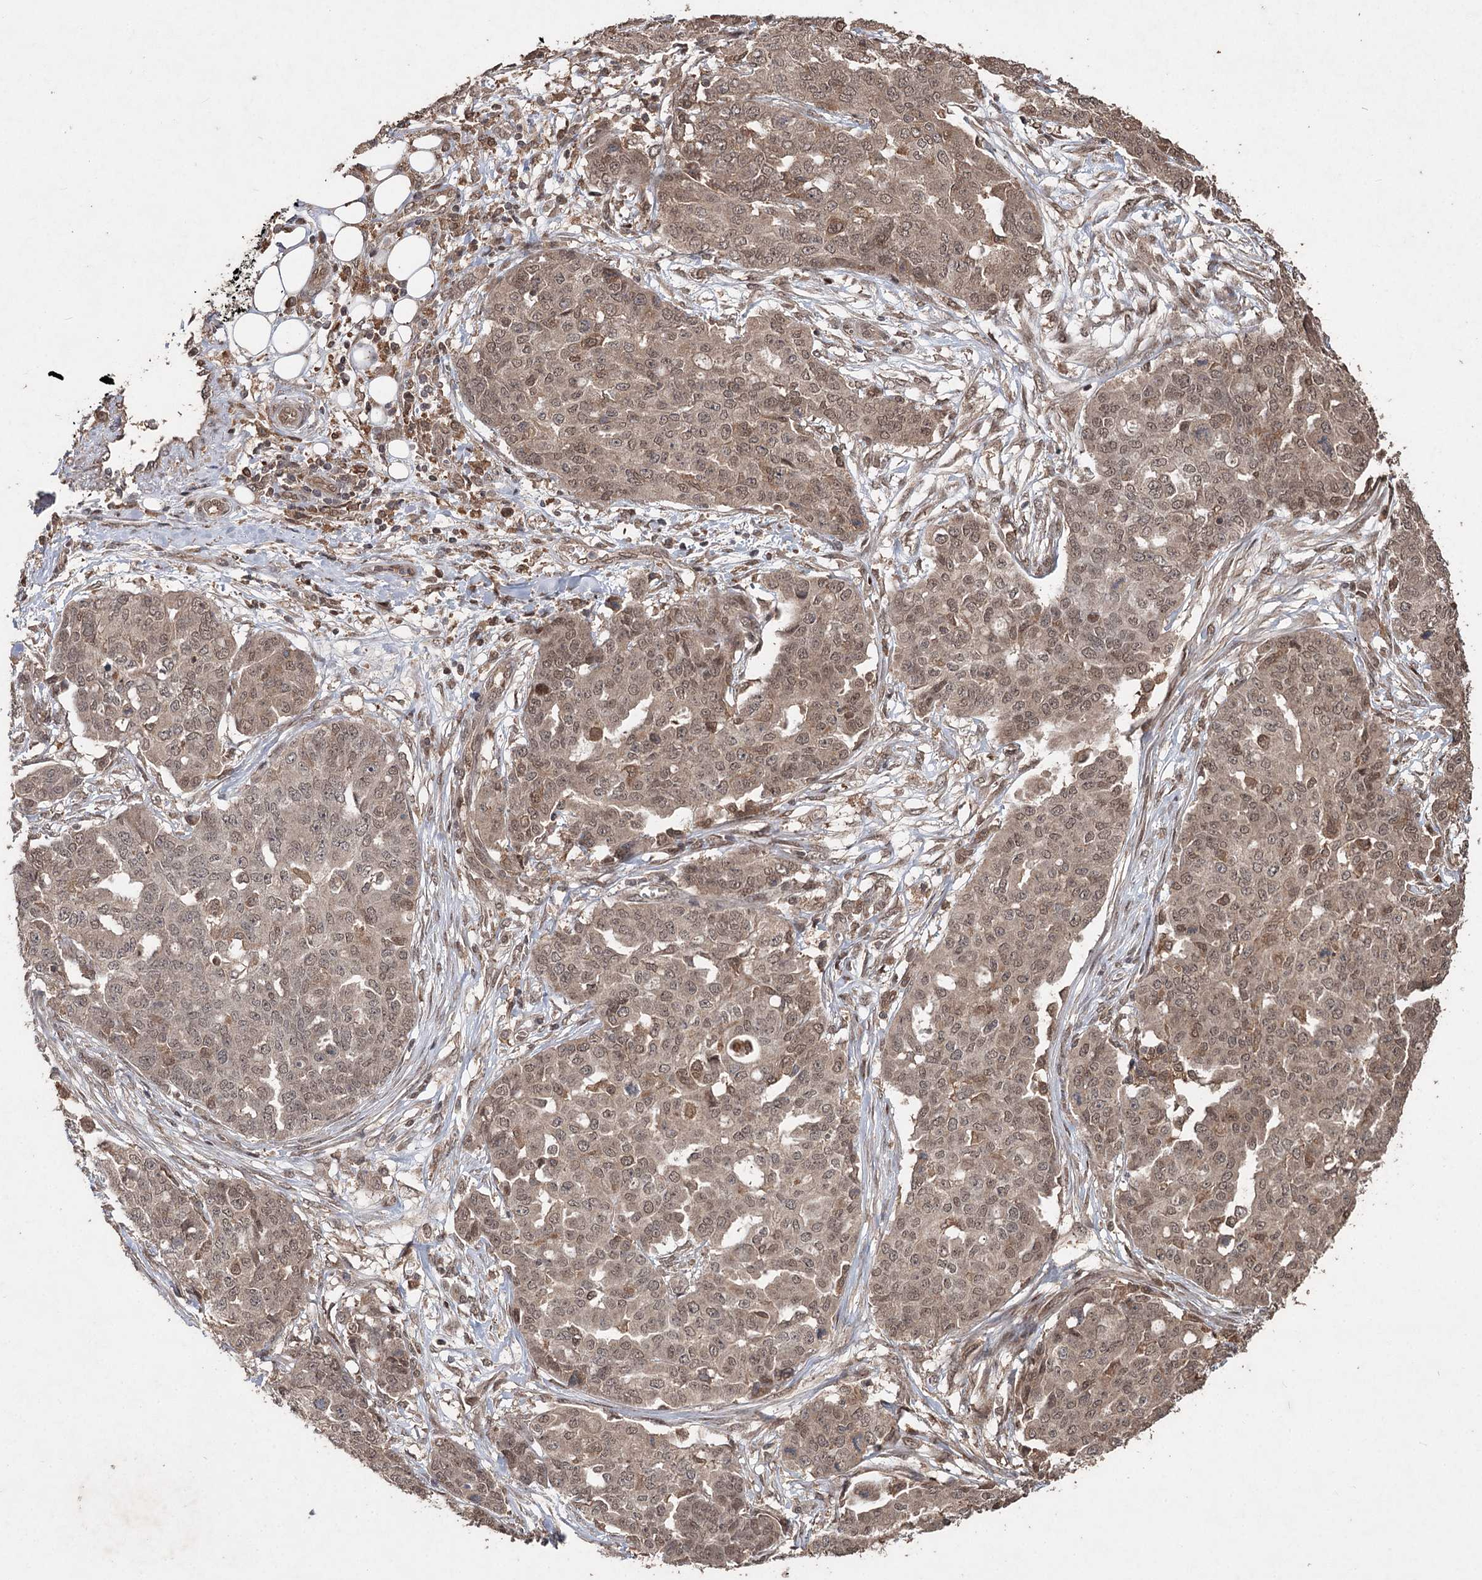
{"staining": {"intensity": "moderate", "quantity": ">75%", "location": "nuclear"}, "tissue": "ovarian cancer", "cell_type": "Tumor cells", "image_type": "cancer", "snomed": [{"axis": "morphology", "description": "Cystadenocarcinoma, serous, NOS"}, {"axis": "topography", "description": "Soft tissue"}, {"axis": "topography", "description": "Ovary"}], "caption": "Ovarian serous cystadenocarcinoma stained with DAB immunohistochemistry demonstrates medium levels of moderate nuclear staining in approximately >75% of tumor cells.", "gene": "FBXO7", "patient": {"sex": "female", "age": 57}}